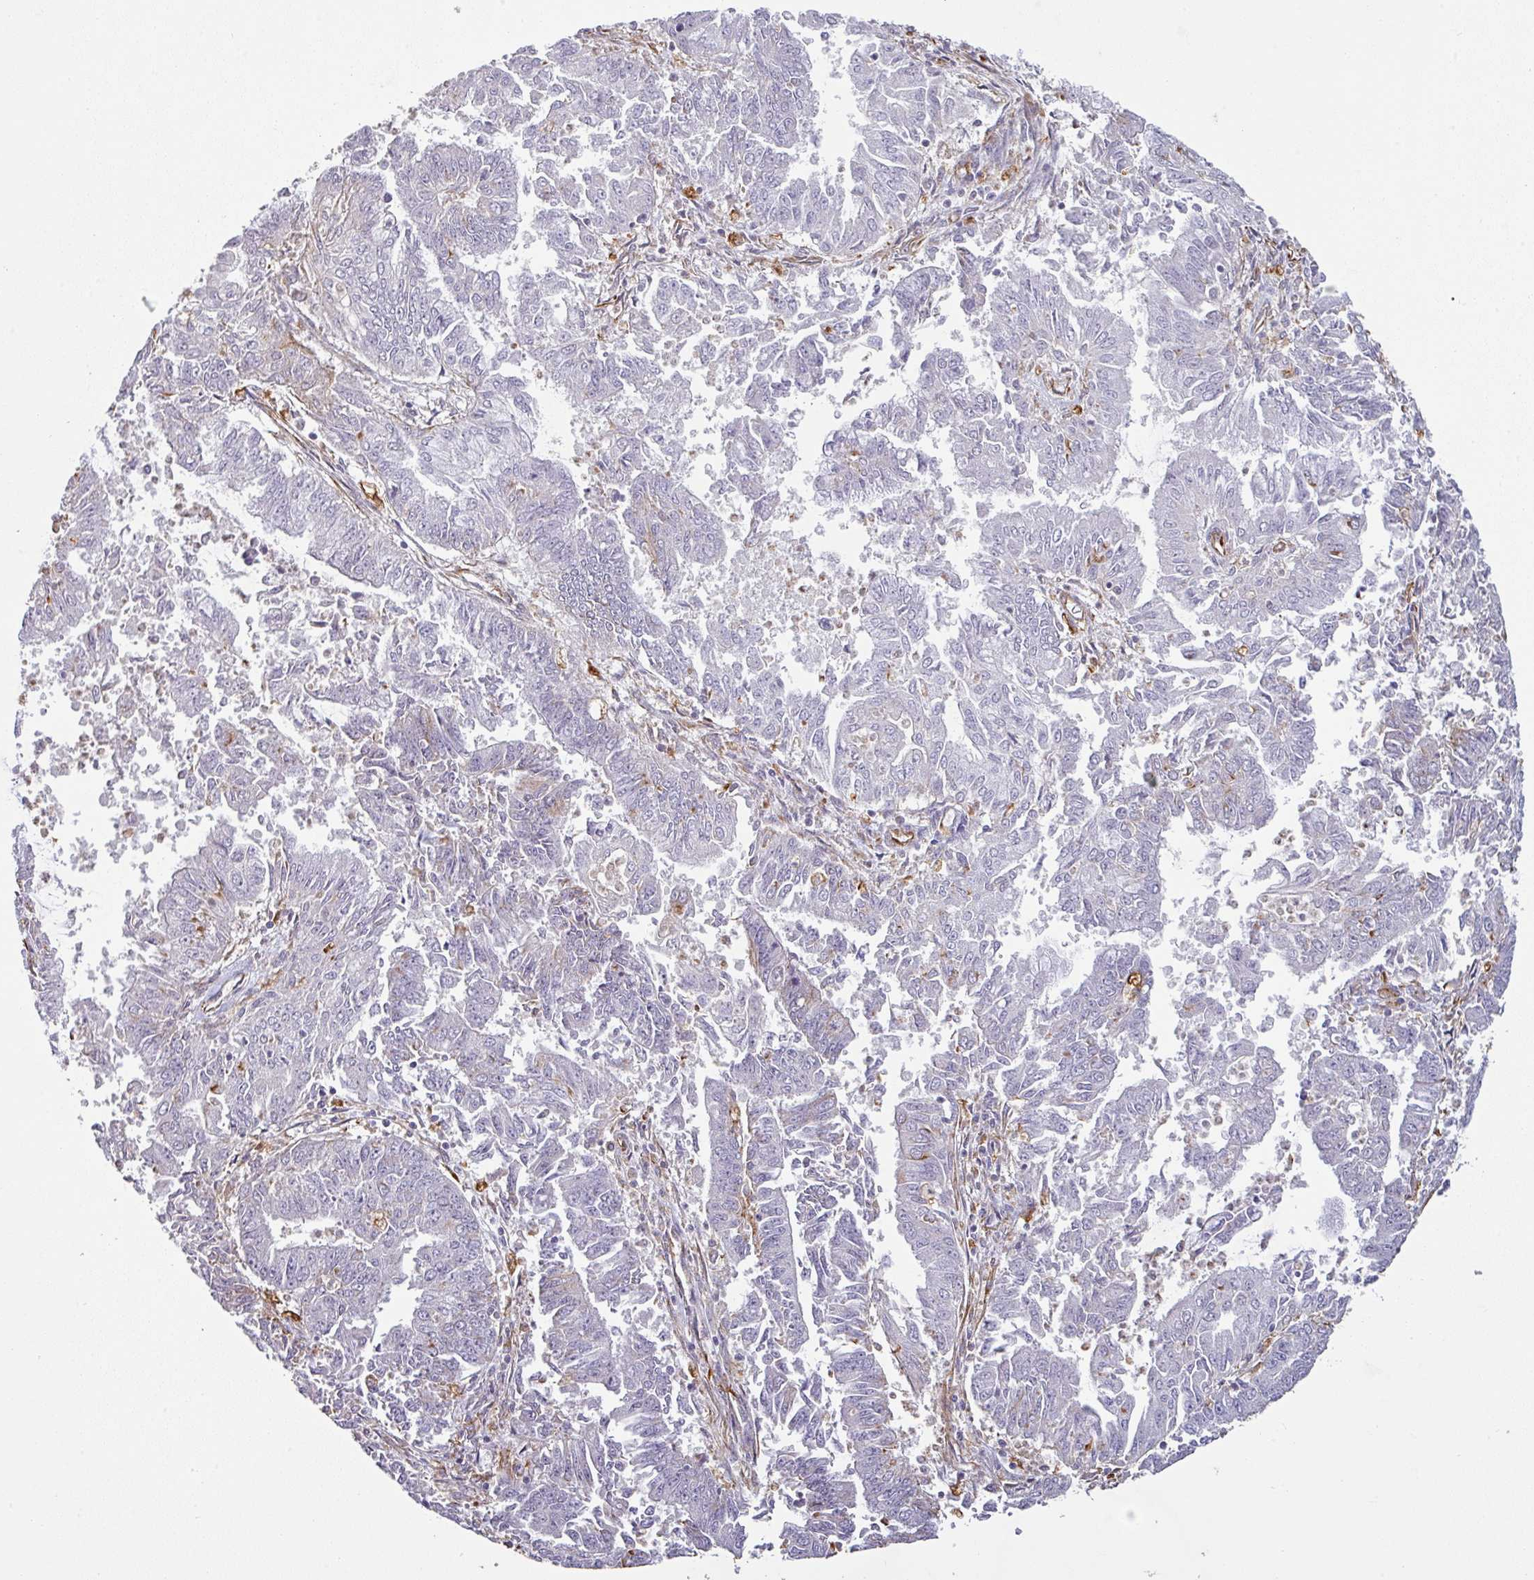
{"staining": {"intensity": "negative", "quantity": "none", "location": "none"}, "tissue": "endometrial cancer", "cell_type": "Tumor cells", "image_type": "cancer", "snomed": [{"axis": "morphology", "description": "Adenocarcinoma, NOS"}, {"axis": "topography", "description": "Endometrium"}], "caption": "A histopathology image of human endometrial cancer (adenocarcinoma) is negative for staining in tumor cells.", "gene": "ZNF280C", "patient": {"sex": "female", "age": 73}}